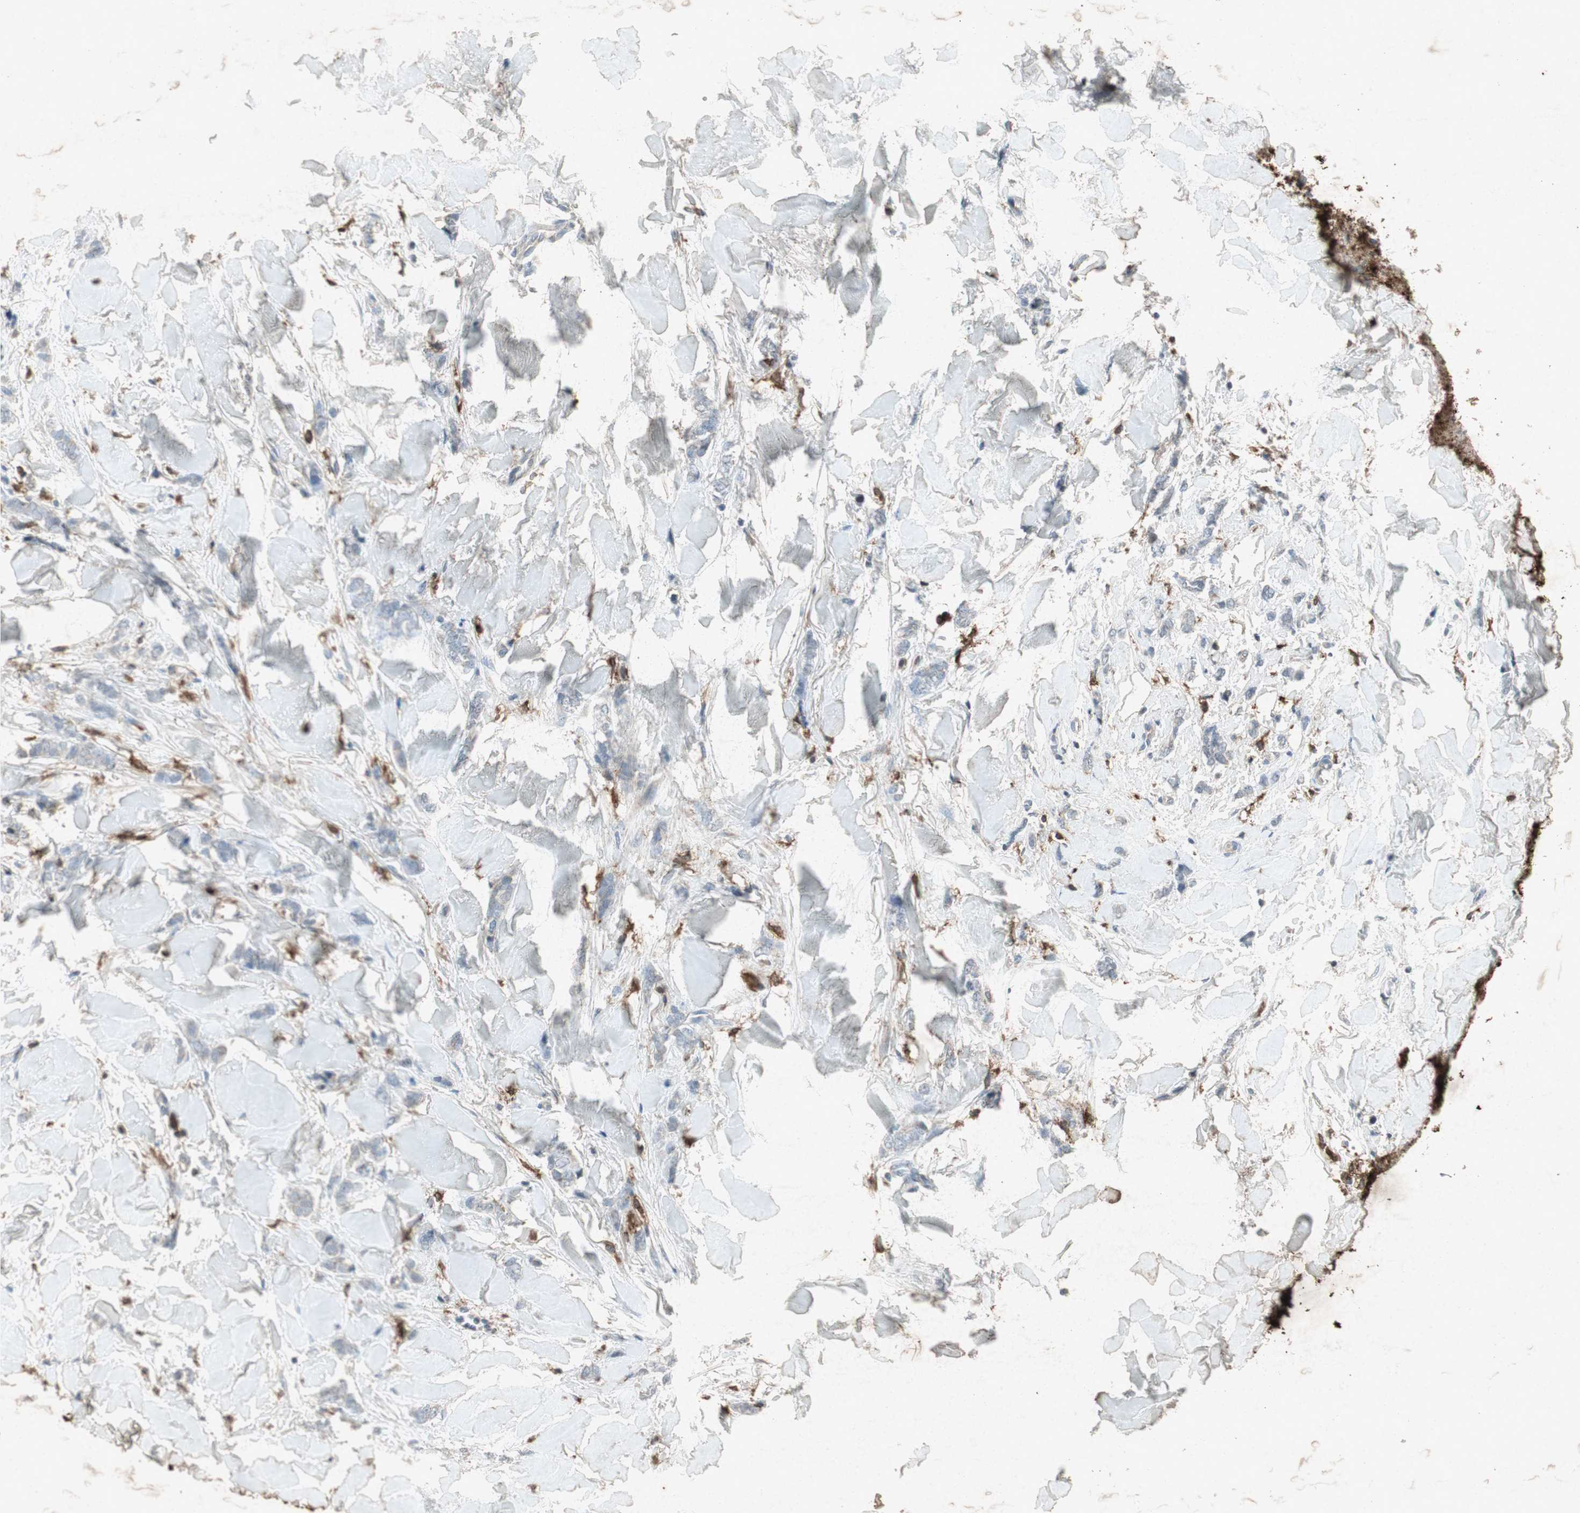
{"staining": {"intensity": "negative", "quantity": "none", "location": "none"}, "tissue": "breast cancer", "cell_type": "Tumor cells", "image_type": "cancer", "snomed": [{"axis": "morphology", "description": "Lobular carcinoma"}, {"axis": "topography", "description": "Skin"}, {"axis": "topography", "description": "Breast"}], "caption": "There is no significant expression in tumor cells of breast cancer (lobular carcinoma).", "gene": "TYROBP", "patient": {"sex": "female", "age": 46}}